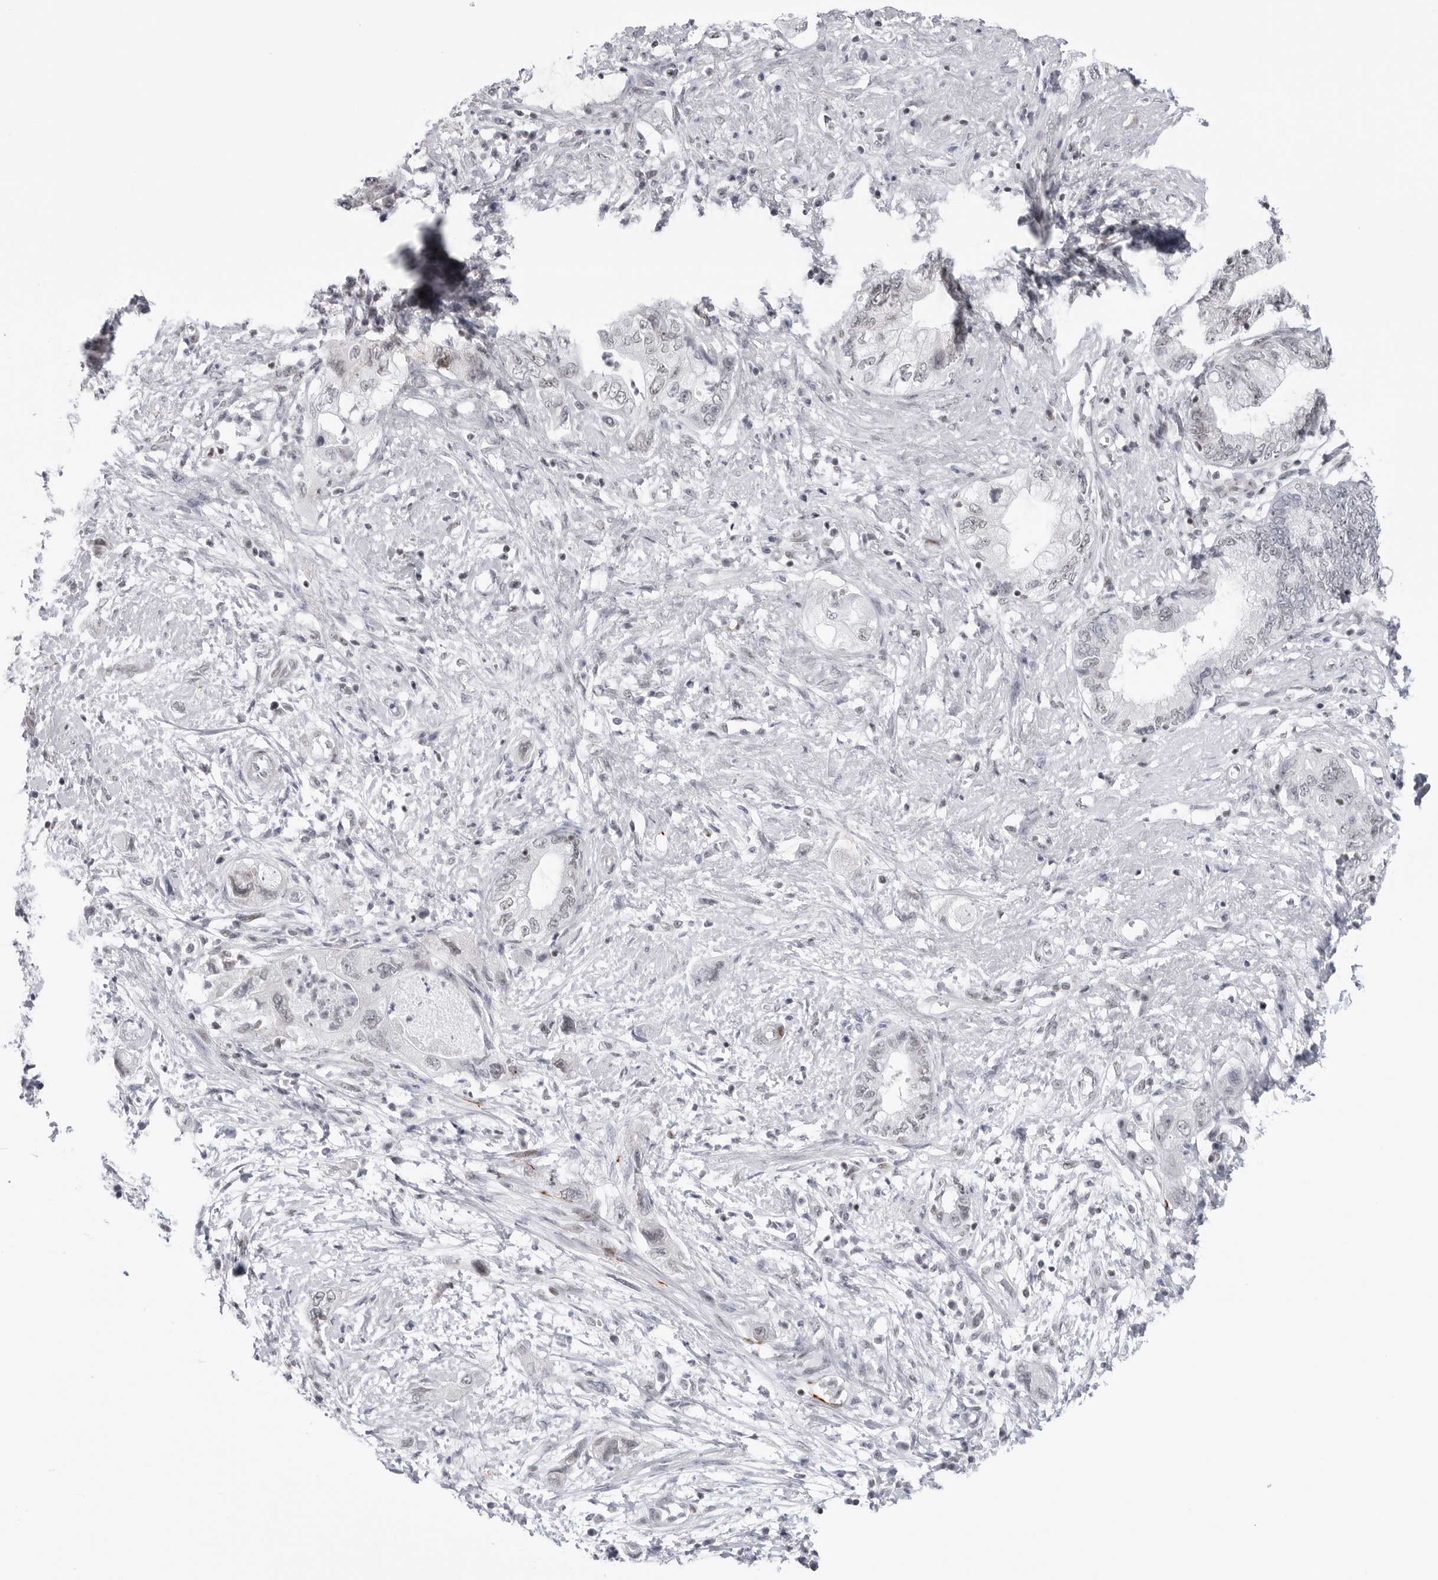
{"staining": {"intensity": "negative", "quantity": "none", "location": "none"}, "tissue": "pancreatic cancer", "cell_type": "Tumor cells", "image_type": "cancer", "snomed": [{"axis": "morphology", "description": "Adenocarcinoma, NOS"}, {"axis": "topography", "description": "Pancreas"}], "caption": "Photomicrograph shows no significant protein positivity in tumor cells of pancreatic cancer (adenocarcinoma). The staining is performed using DAB (3,3'-diaminobenzidine) brown chromogen with nuclei counter-stained in using hematoxylin.", "gene": "TRIM66", "patient": {"sex": "female", "age": 73}}